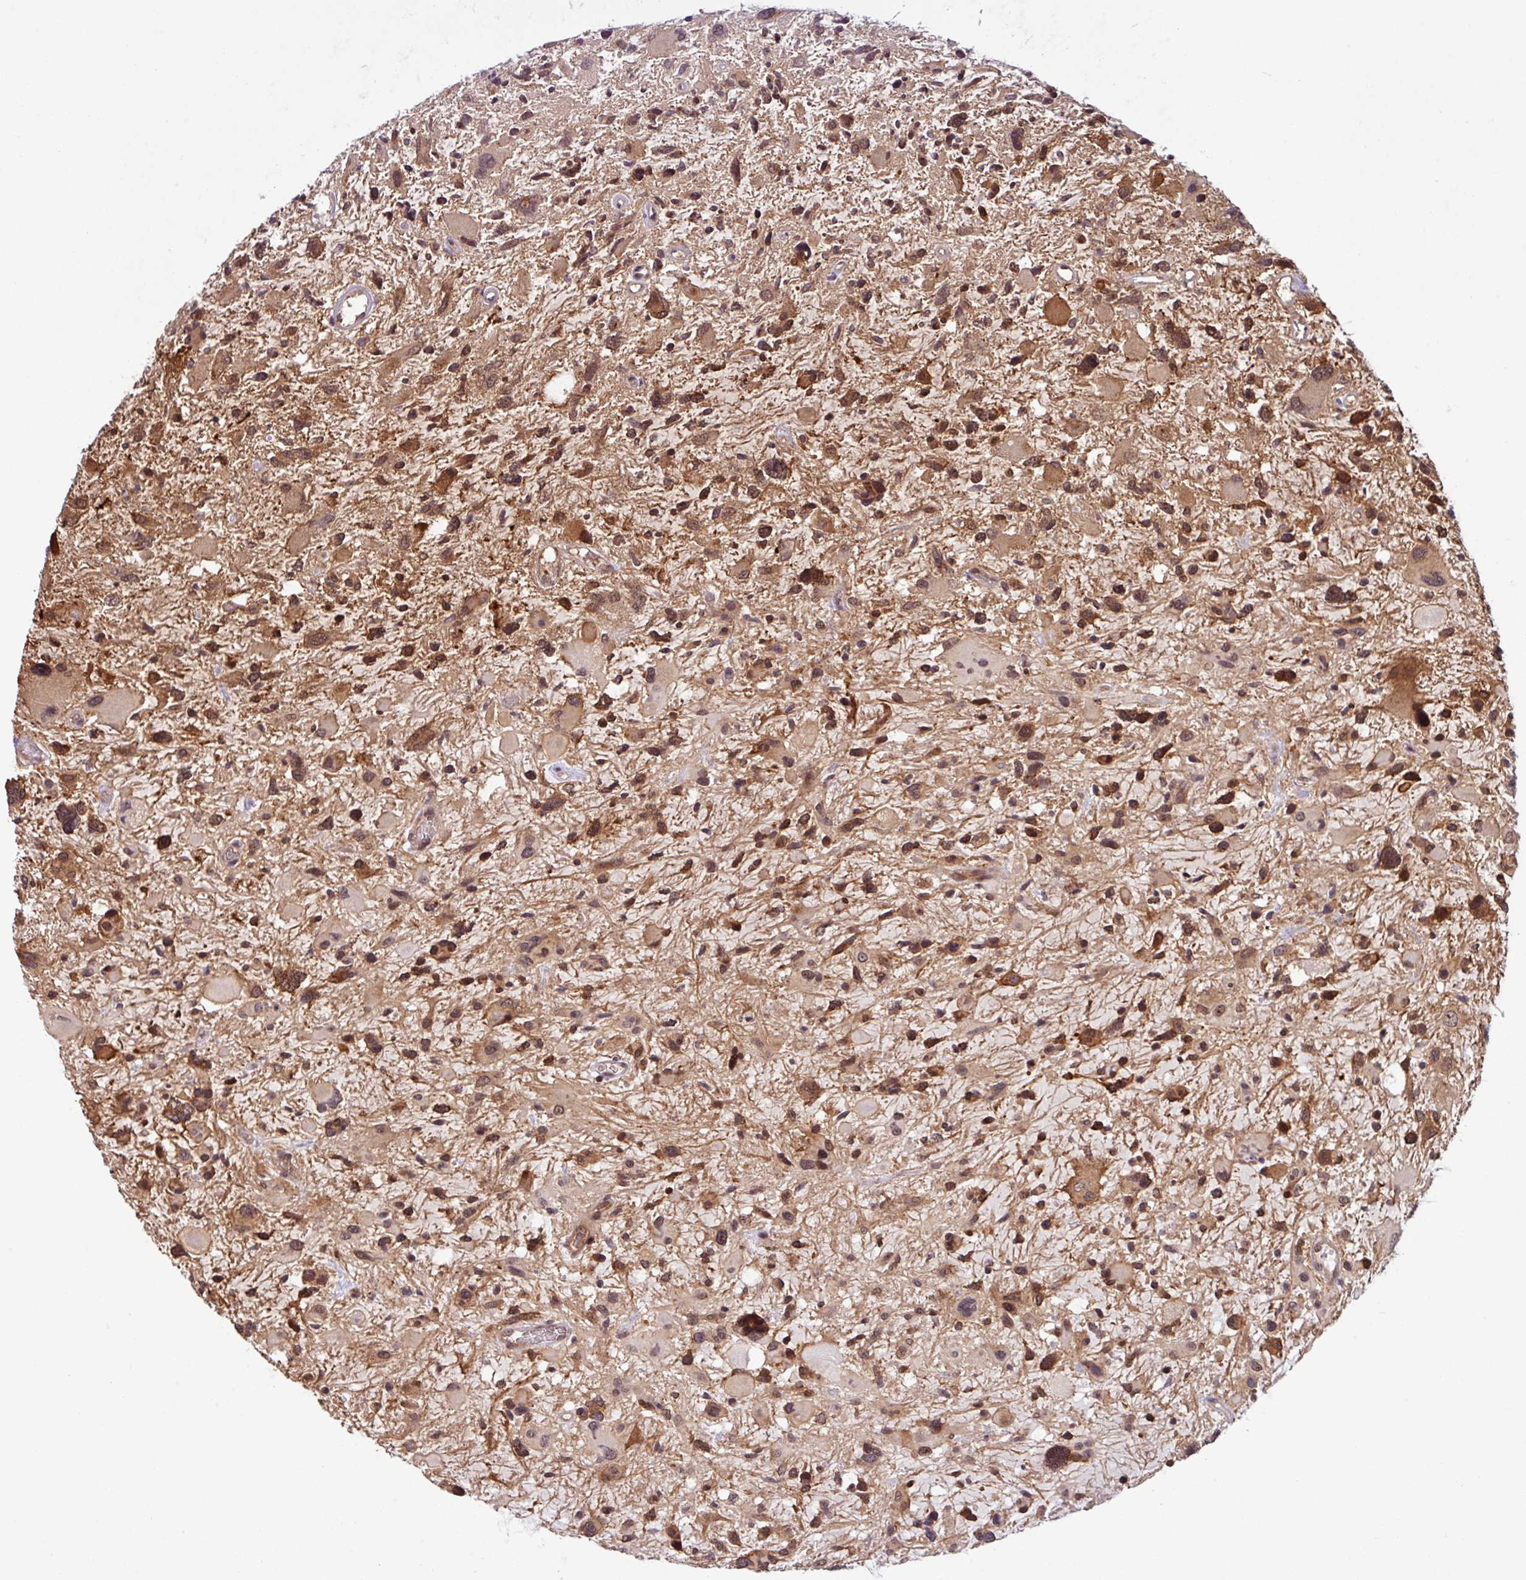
{"staining": {"intensity": "moderate", "quantity": ">75%", "location": "cytoplasmic/membranous,nuclear"}, "tissue": "glioma", "cell_type": "Tumor cells", "image_type": "cancer", "snomed": [{"axis": "morphology", "description": "Glioma, malignant, High grade"}, {"axis": "topography", "description": "Brain"}], "caption": "An IHC histopathology image of neoplastic tissue is shown. Protein staining in brown highlights moderate cytoplasmic/membranous and nuclear positivity in malignant glioma (high-grade) within tumor cells.", "gene": "C7orf50", "patient": {"sex": "female", "age": 11}}